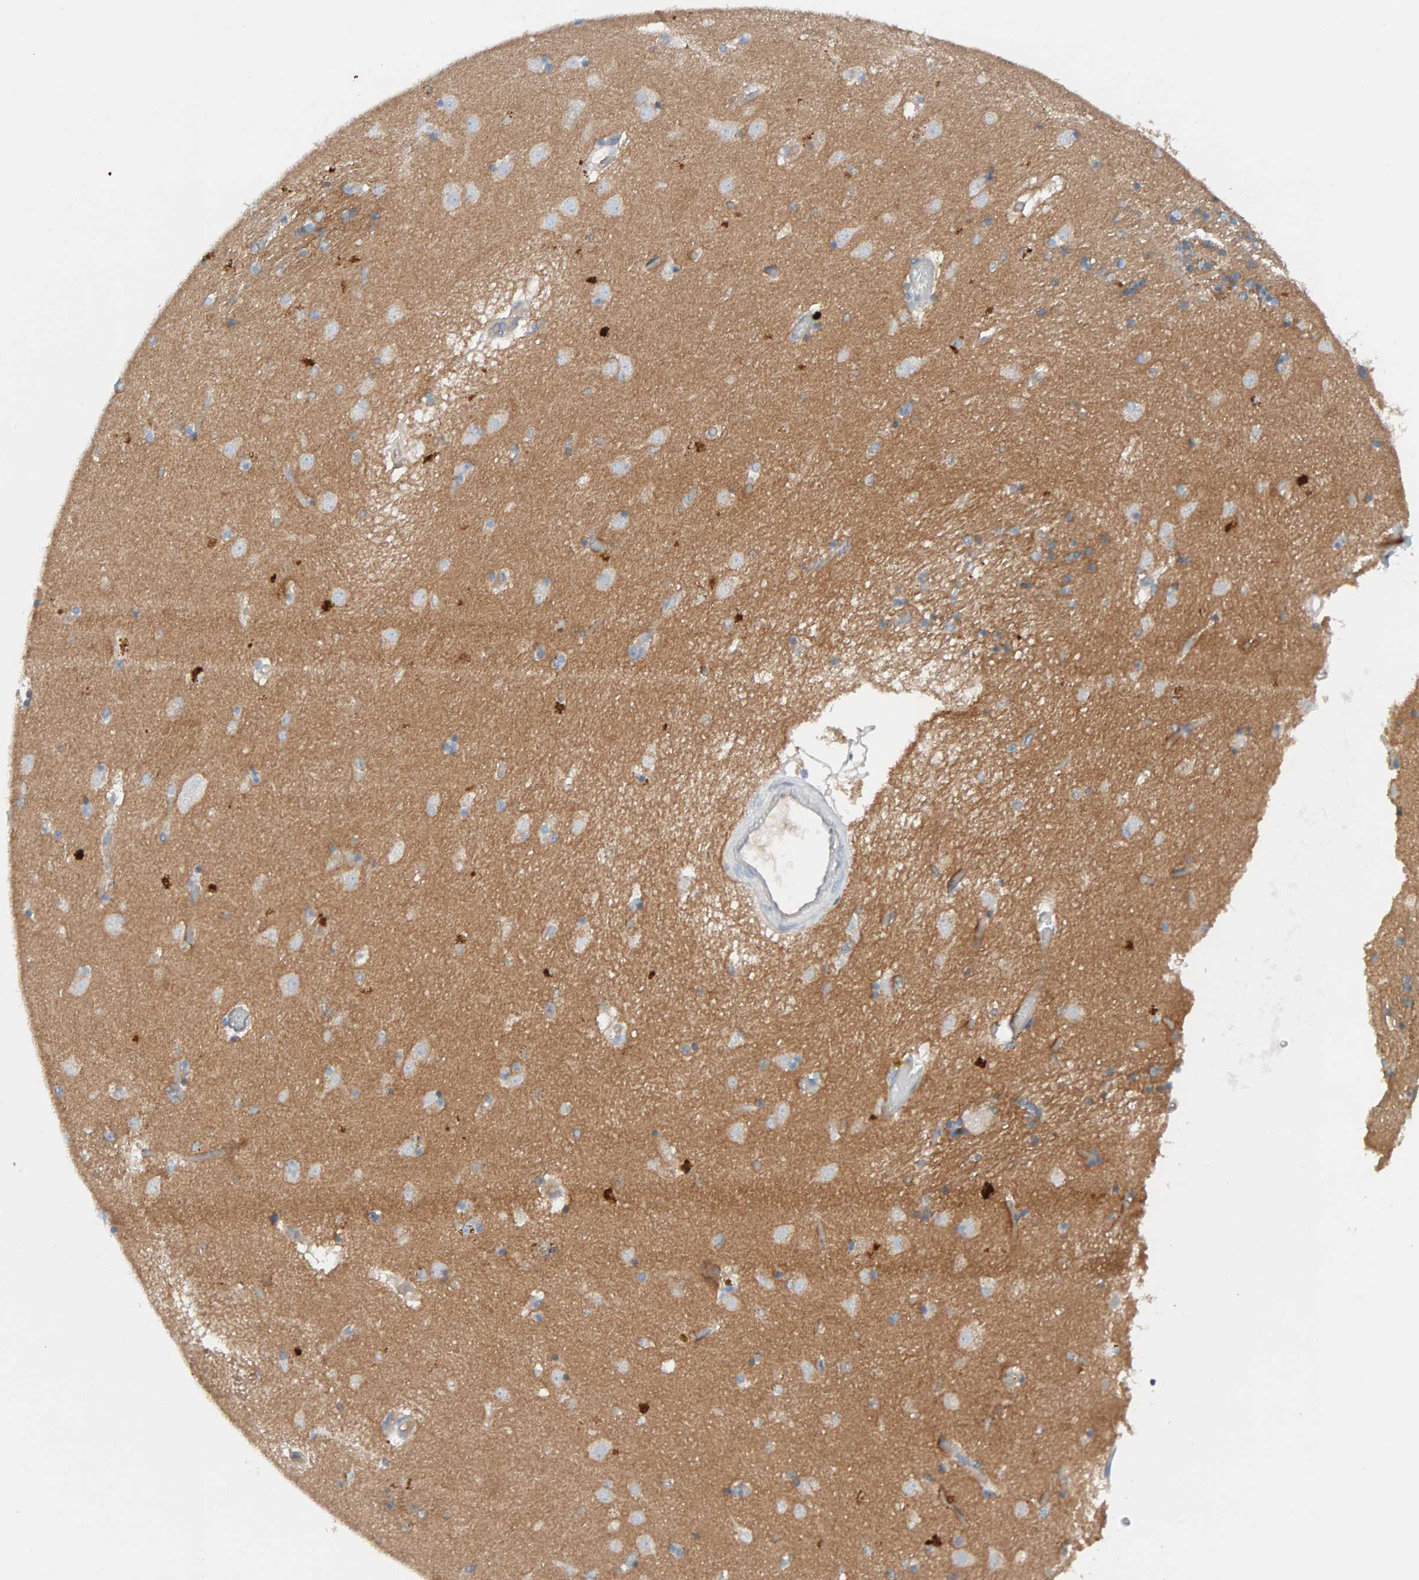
{"staining": {"intensity": "weak", "quantity": "<25%", "location": "cytoplasmic/membranous"}, "tissue": "caudate", "cell_type": "Glial cells", "image_type": "normal", "snomed": [{"axis": "morphology", "description": "Normal tissue, NOS"}, {"axis": "topography", "description": "Lateral ventricle wall"}], "caption": "Immunohistochemical staining of unremarkable caudate shows no significant expression in glial cells. The staining is performed using DAB (3,3'-diaminobenzidine) brown chromogen with nuclei counter-stained in using hematoxylin.", "gene": "FYN", "patient": {"sex": "male", "age": 70}}